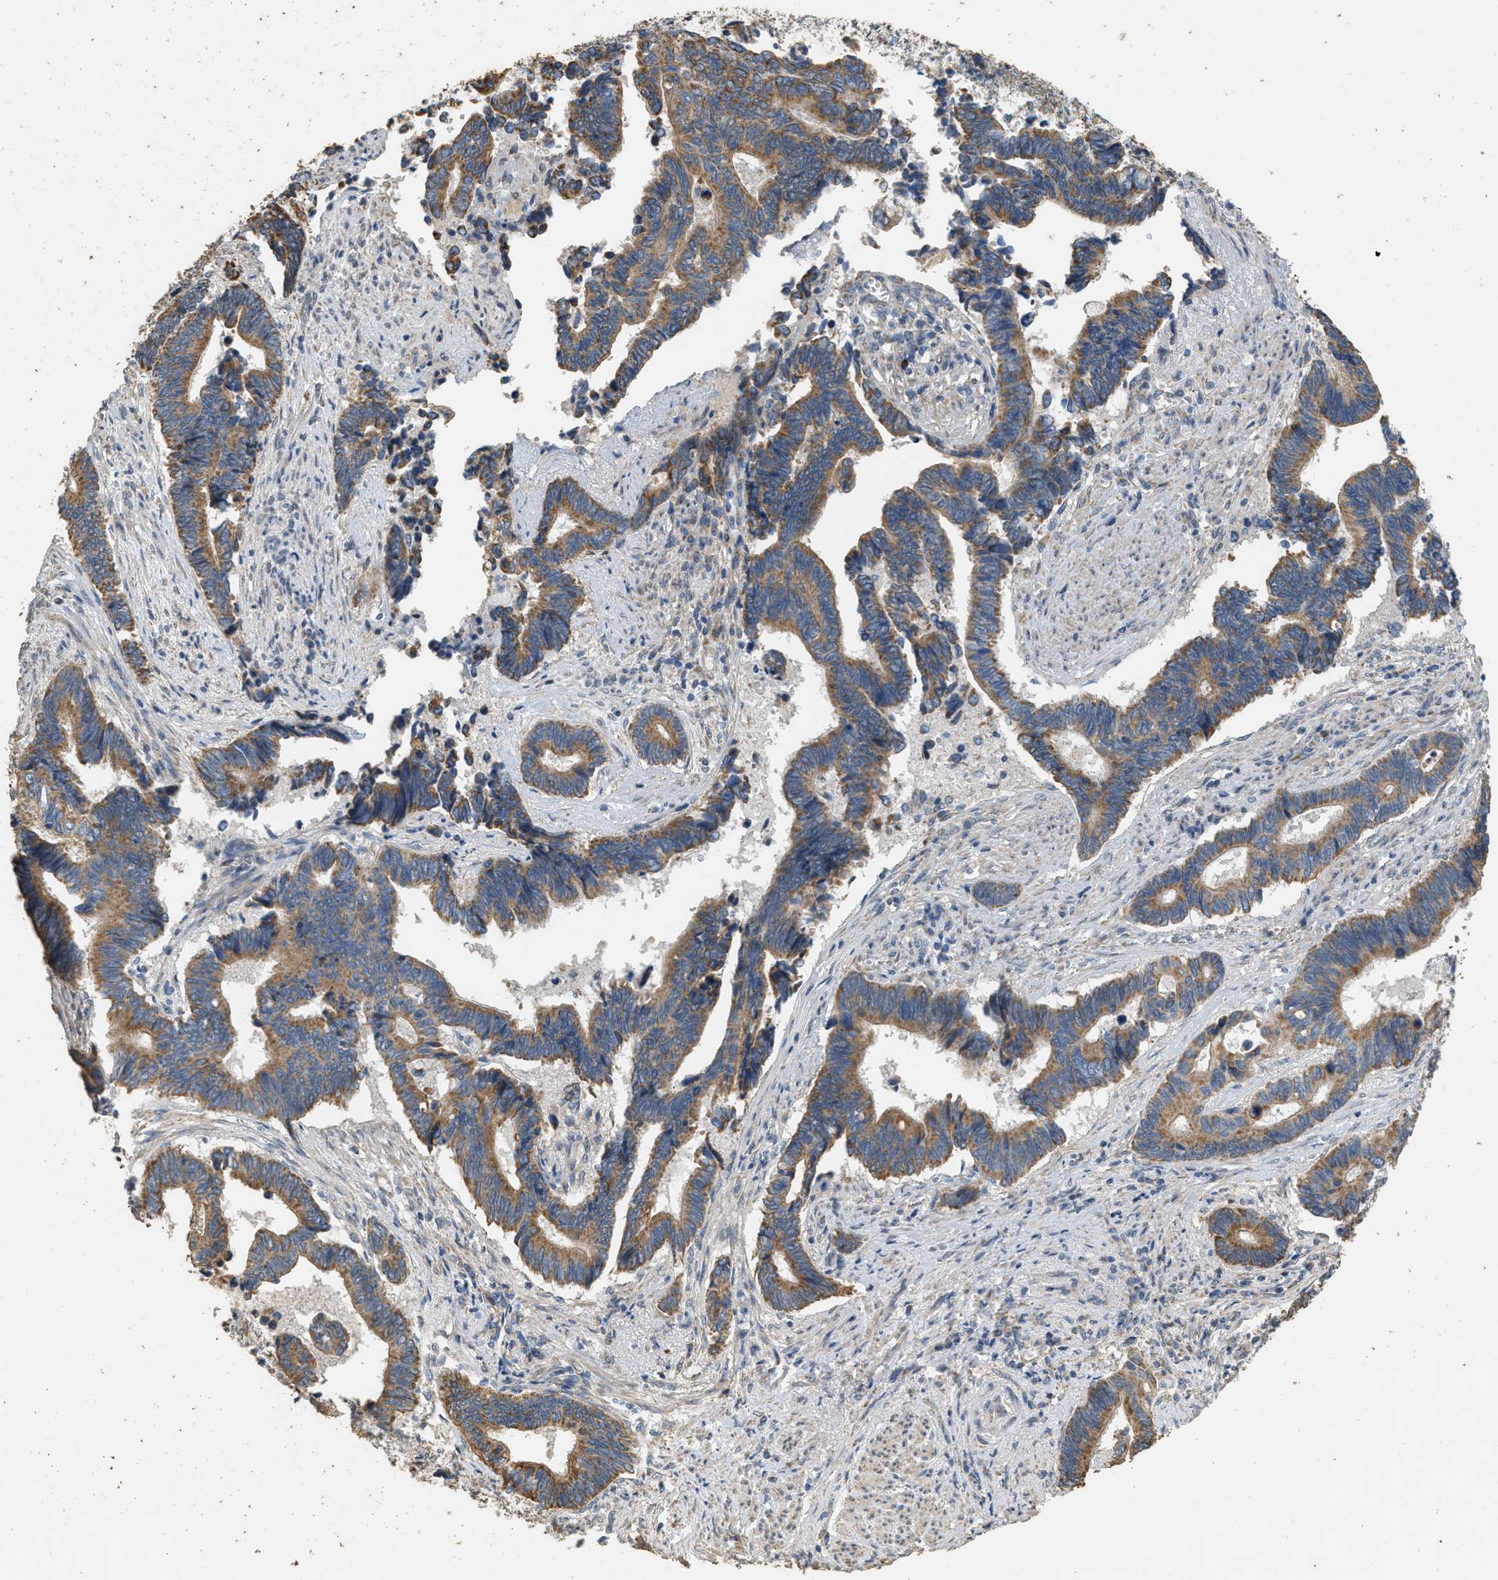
{"staining": {"intensity": "moderate", "quantity": ">75%", "location": "cytoplasmic/membranous"}, "tissue": "pancreatic cancer", "cell_type": "Tumor cells", "image_type": "cancer", "snomed": [{"axis": "morphology", "description": "Adenocarcinoma, NOS"}, {"axis": "topography", "description": "Pancreas"}], "caption": "Pancreatic cancer stained with DAB (3,3'-diaminobenzidine) immunohistochemistry demonstrates medium levels of moderate cytoplasmic/membranous expression in approximately >75% of tumor cells.", "gene": "KCNA4", "patient": {"sex": "female", "age": 70}}